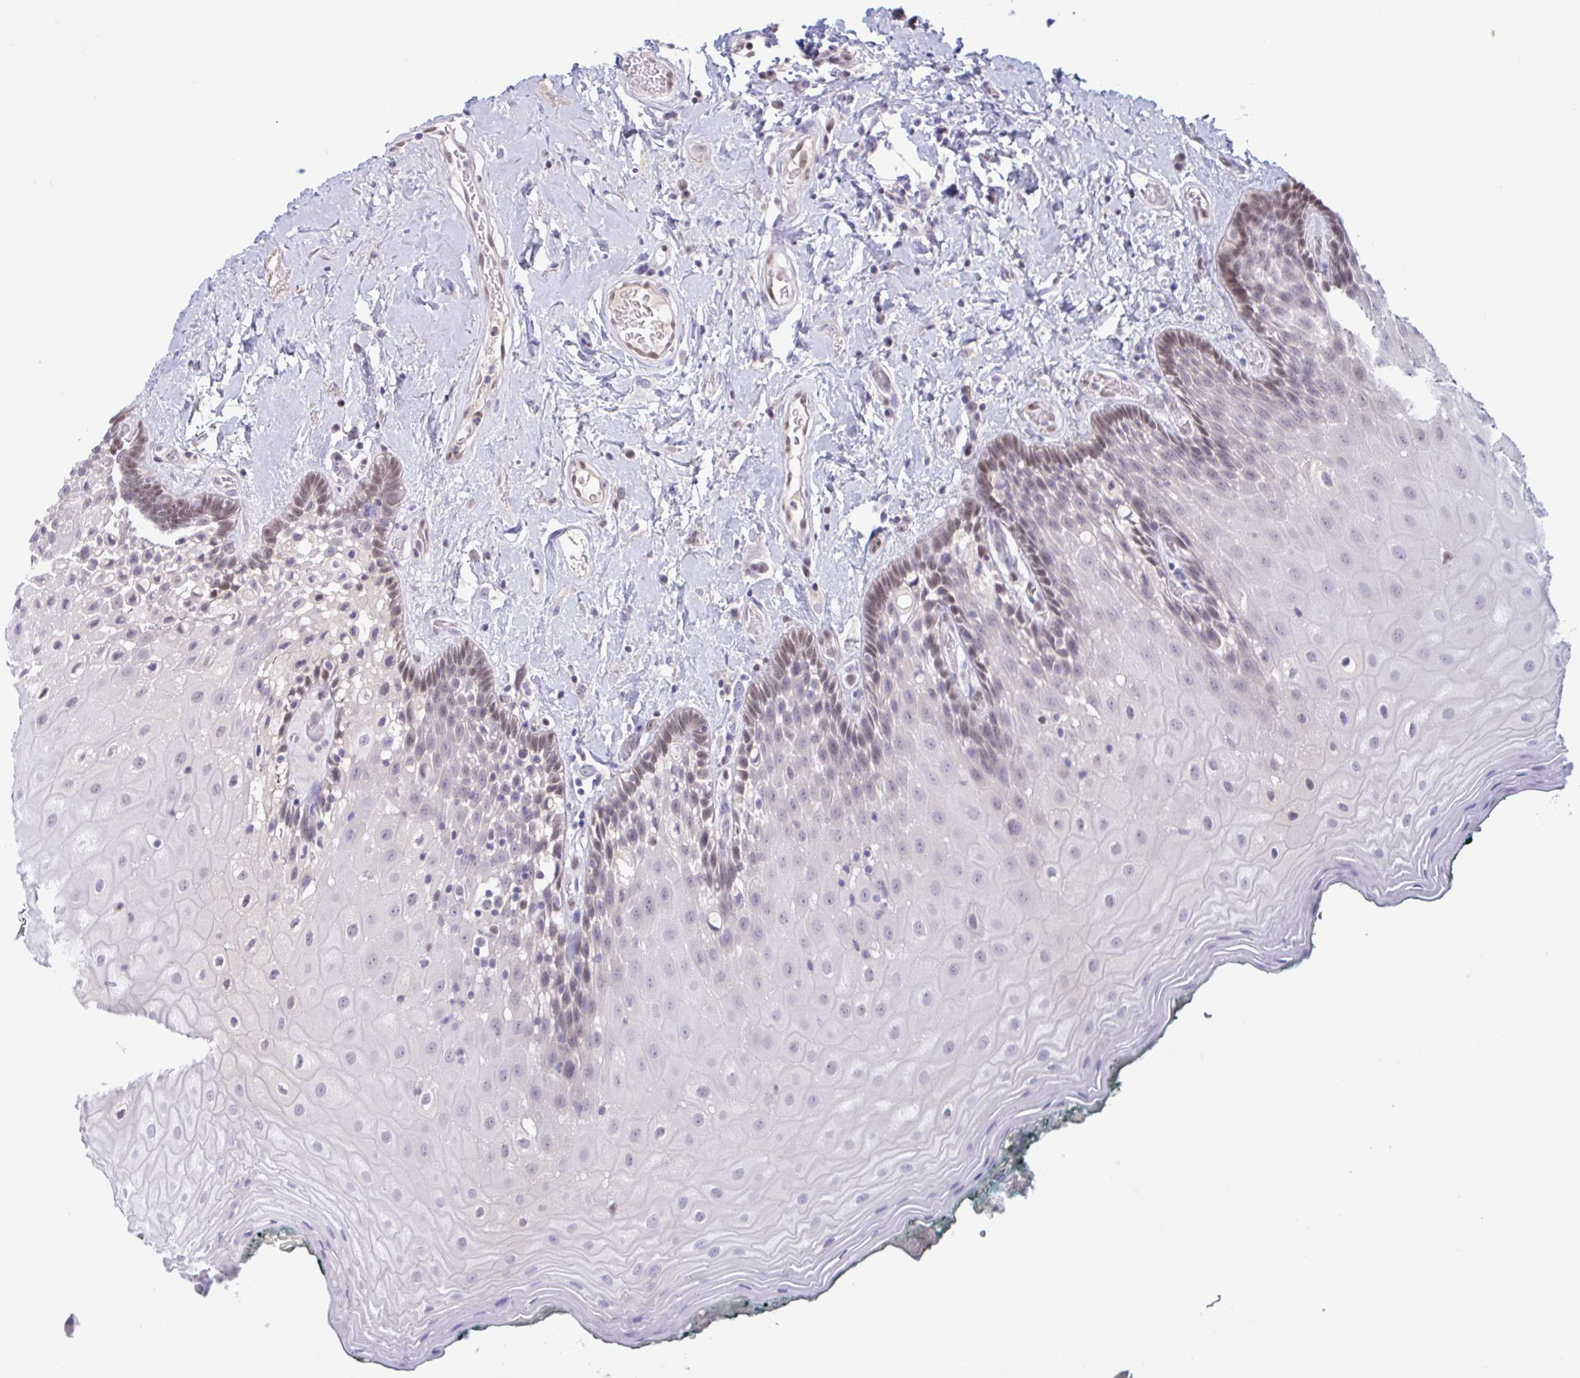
{"staining": {"intensity": "moderate", "quantity": "<25%", "location": "nuclear"}, "tissue": "oral mucosa", "cell_type": "Squamous epithelial cells", "image_type": "normal", "snomed": [{"axis": "morphology", "description": "Normal tissue, NOS"}, {"axis": "morphology", "description": "Squamous cell carcinoma, NOS"}, {"axis": "topography", "description": "Oral tissue"}, {"axis": "topography", "description": "Head-Neck"}], "caption": "Immunohistochemical staining of benign oral mucosa exhibits moderate nuclear protein staining in about <25% of squamous epithelial cells.", "gene": "RBL1", "patient": {"sex": "male", "age": 64}}